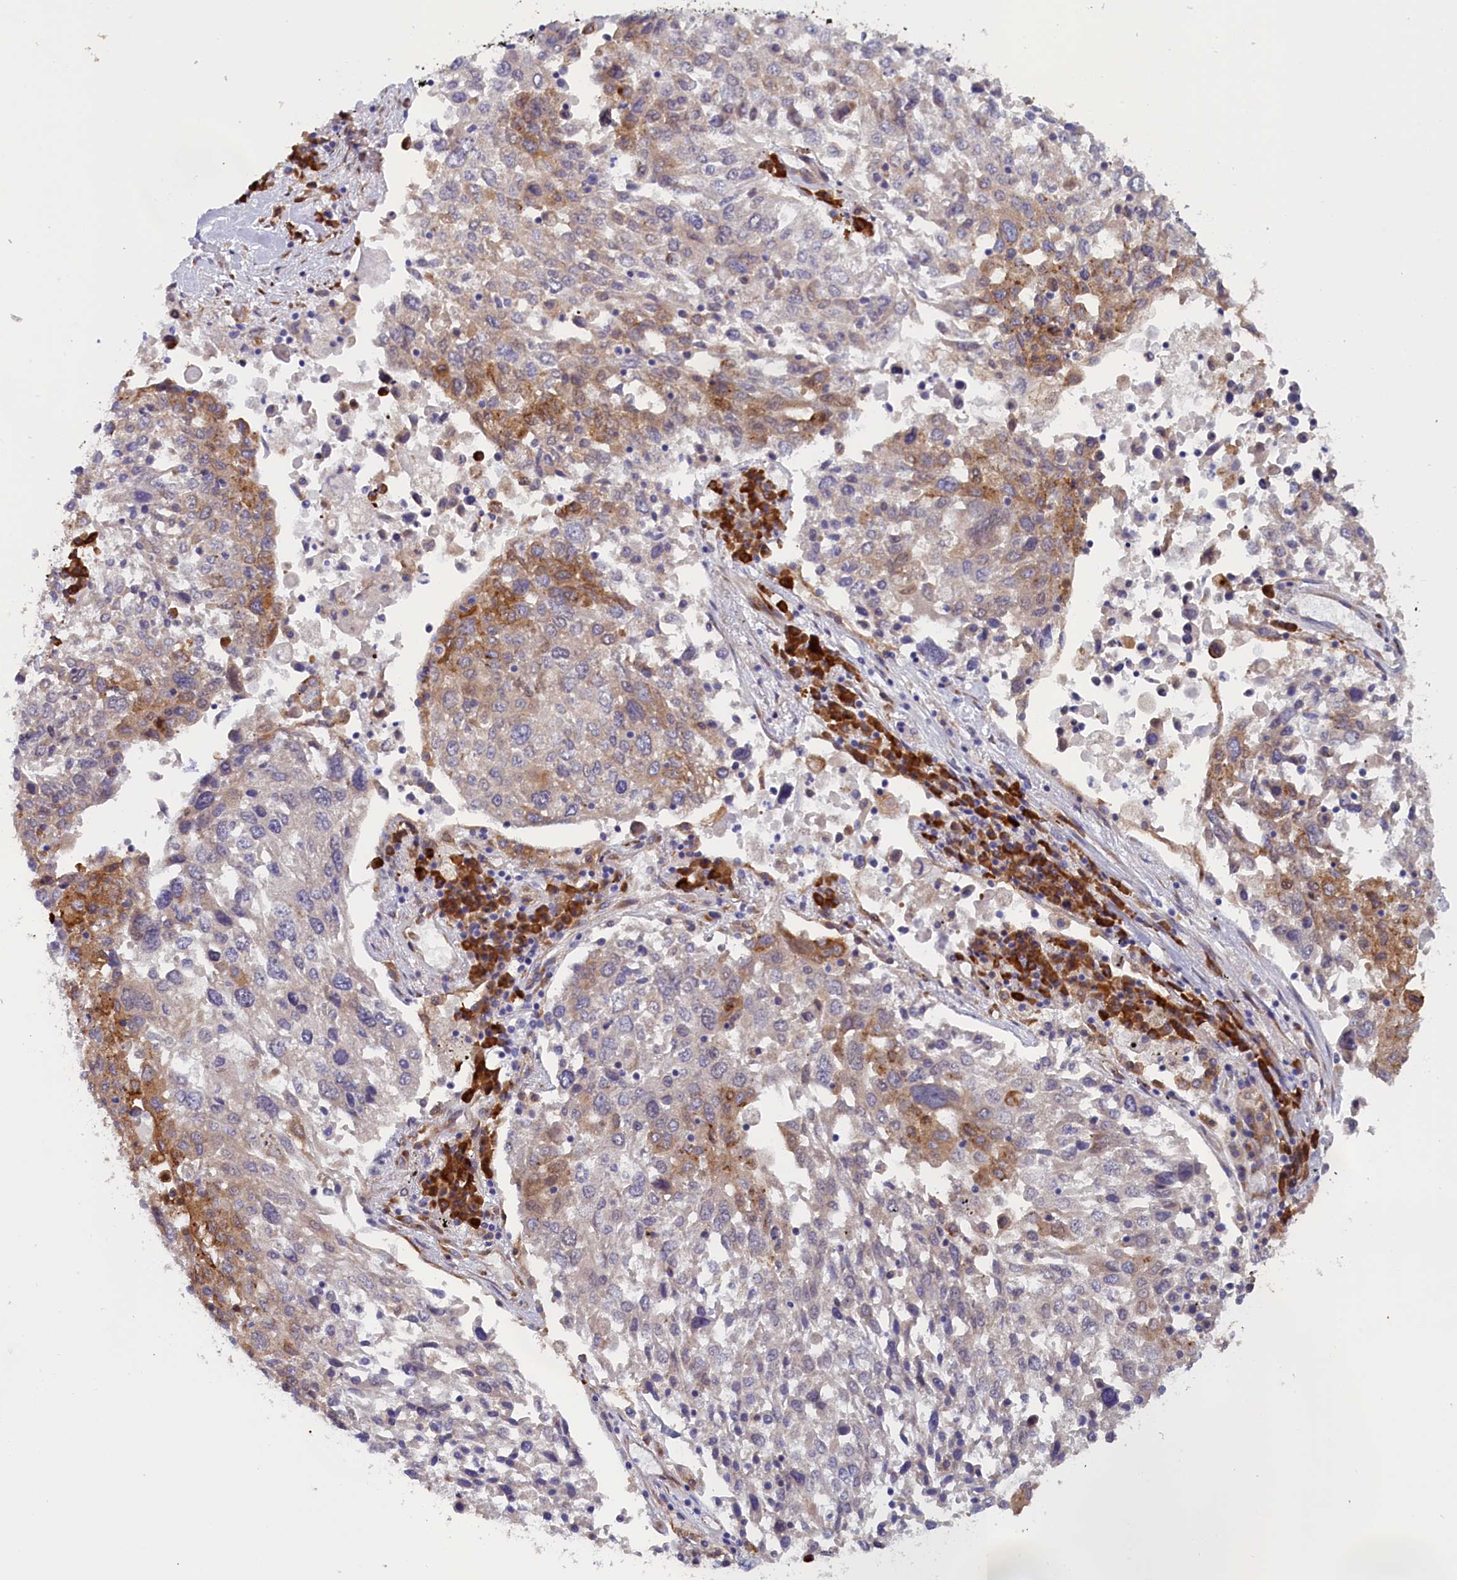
{"staining": {"intensity": "moderate", "quantity": "<25%", "location": "cytoplasmic/membranous"}, "tissue": "lung cancer", "cell_type": "Tumor cells", "image_type": "cancer", "snomed": [{"axis": "morphology", "description": "Squamous cell carcinoma, NOS"}, {"axis": "topography", "description": "Lung"}], "caption": "Protein expression analysis of human squamous cell carcinoma (lung) reveals moderate cytoplasmic/membranous staining in approximately <25% of tumor cells.", "gene": "CCDC68", "patient": {"sex": "male", "age": 65}}